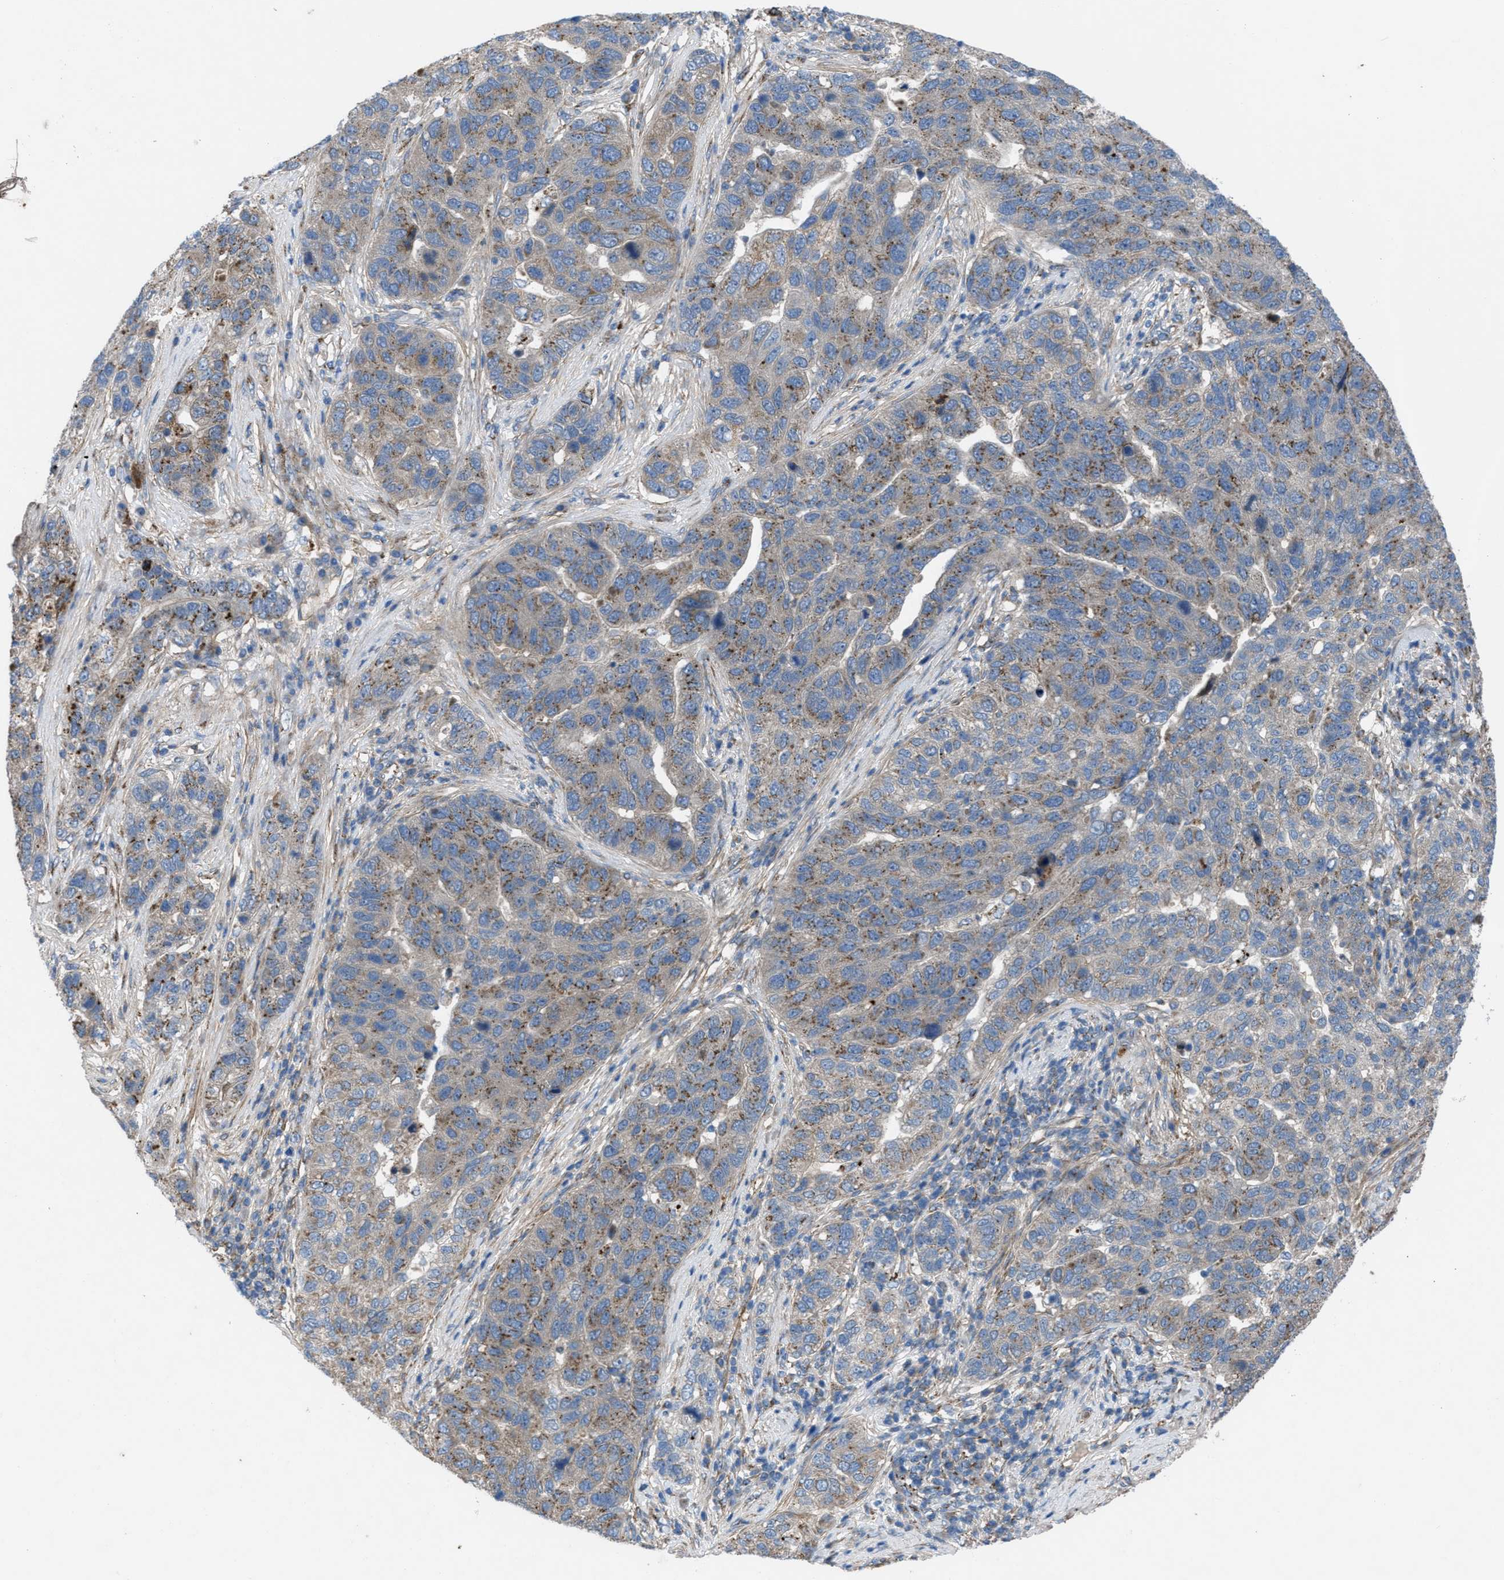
{"staining": {"intensity": "moderate", "quantity": "<25%", "location": "cytoplasmic/membranous"}, "tissue": "pancreatic cancer", "cell_type": "Tumor cells", "image_type": "cancer", "snomed": [{"axis": "morphology", "description": "Adenocarcinoma, NOS"}, {"axis": "topography", "description": "Pancreas"}], "caption": "Immunohistochemistry (IHC) (DAB (3,3'-diaminobenzidine)) staining of adenocarcinoma (pancreatic) reveals moderate cytoplasmic/membranous protein expression in approximately <25% of tumor cells.", "gene": "SLC6A9", "patient": {"sex": "female", "age": 61}}